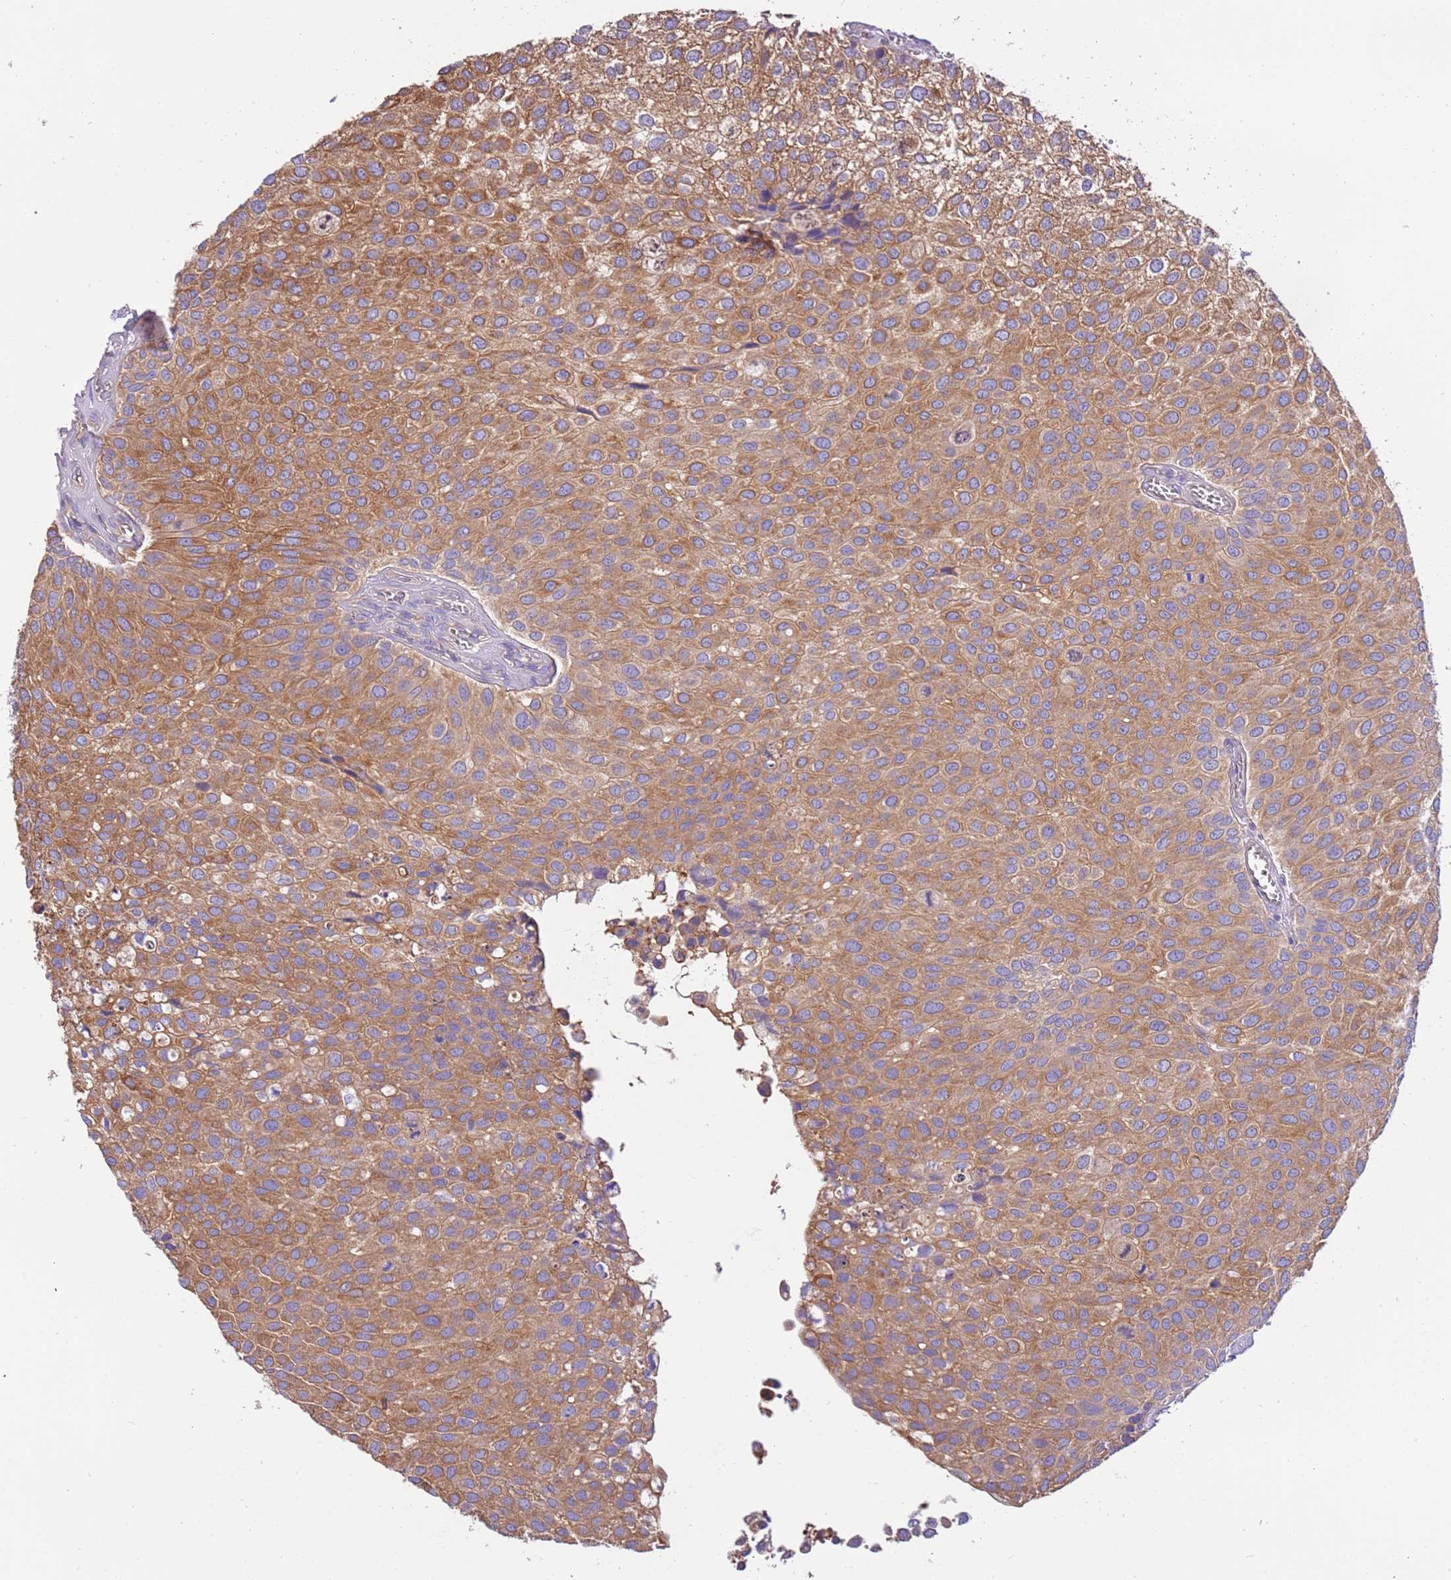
{"staining": {"intensity": "moderate", "quantity": ">75%", "location": "cytoplasmic/membranous"}, "tissue": "urothelial cancer", "cell_type": "Tumor cells", "image_type": "cancer", "snomed": [{"axis": "morphology", "description": "Urothelial carcinoma, Low grade"}, {"axis": "topography", "description": "Urinary bladder"}], "caption": "Brown immunohistochemical staining in urothelial cancer reveals moderate cytoplasmic/membranous staining in about >75% of tumor cells.", "gene": "NAALADL1", "patient": {"sex": "male", "age": 88}}